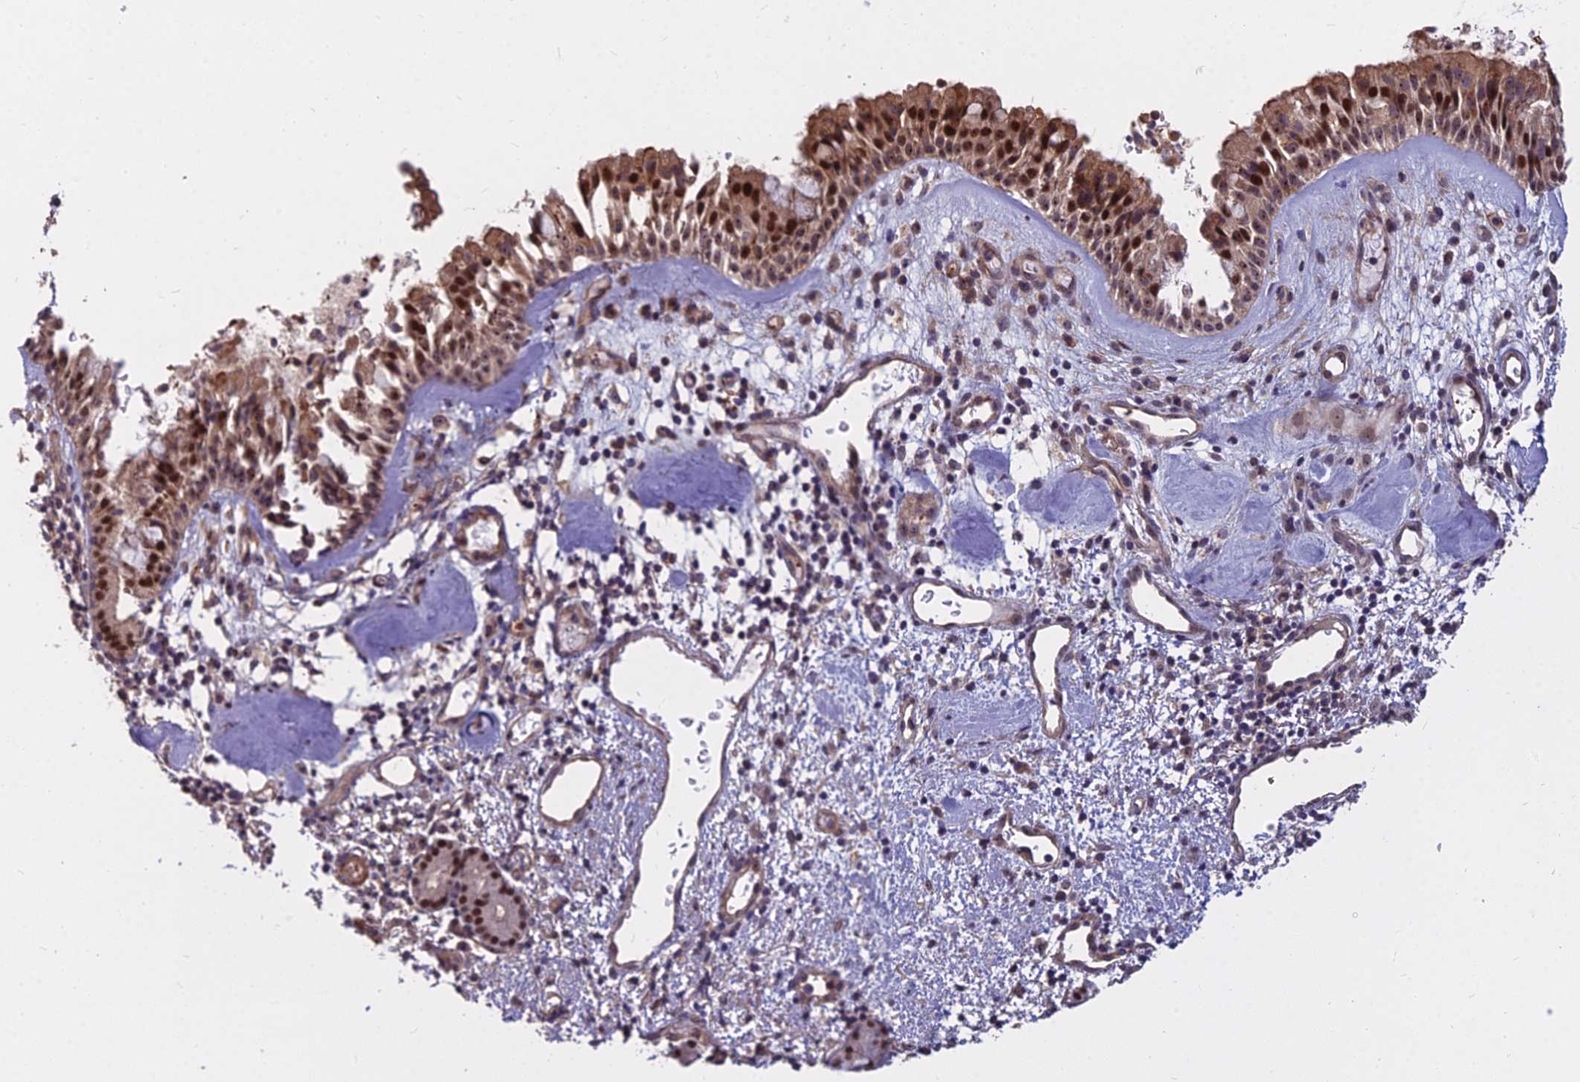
{"staining": {"intensity": "strong", "quantity": "25%-75%", "location": "cytoplasmic/membranous,nuclear"}, "tissue": "nasopharynx", "cell_type": "Respiratory epithelial cells", "image_type": "normal", "snomed": [{"axis": "morphology", "description": "Normal tissue, NOS"}, {"axis": "topography", "description": "Nasopharynx"}], "caption": "Protein staining displays strong cytoplasmic/membranous,nuclear expression in about 25%-75% of respiratory epithelial cells in benign nasopharynx. The staining was performed using DAB to visualize the protein expression in brown, while the nuclei were stained in blue with hematoxylin (Magnification: 20x).", "gene": "TCEA3", "patient": {"sex": "male", "age": 82}}